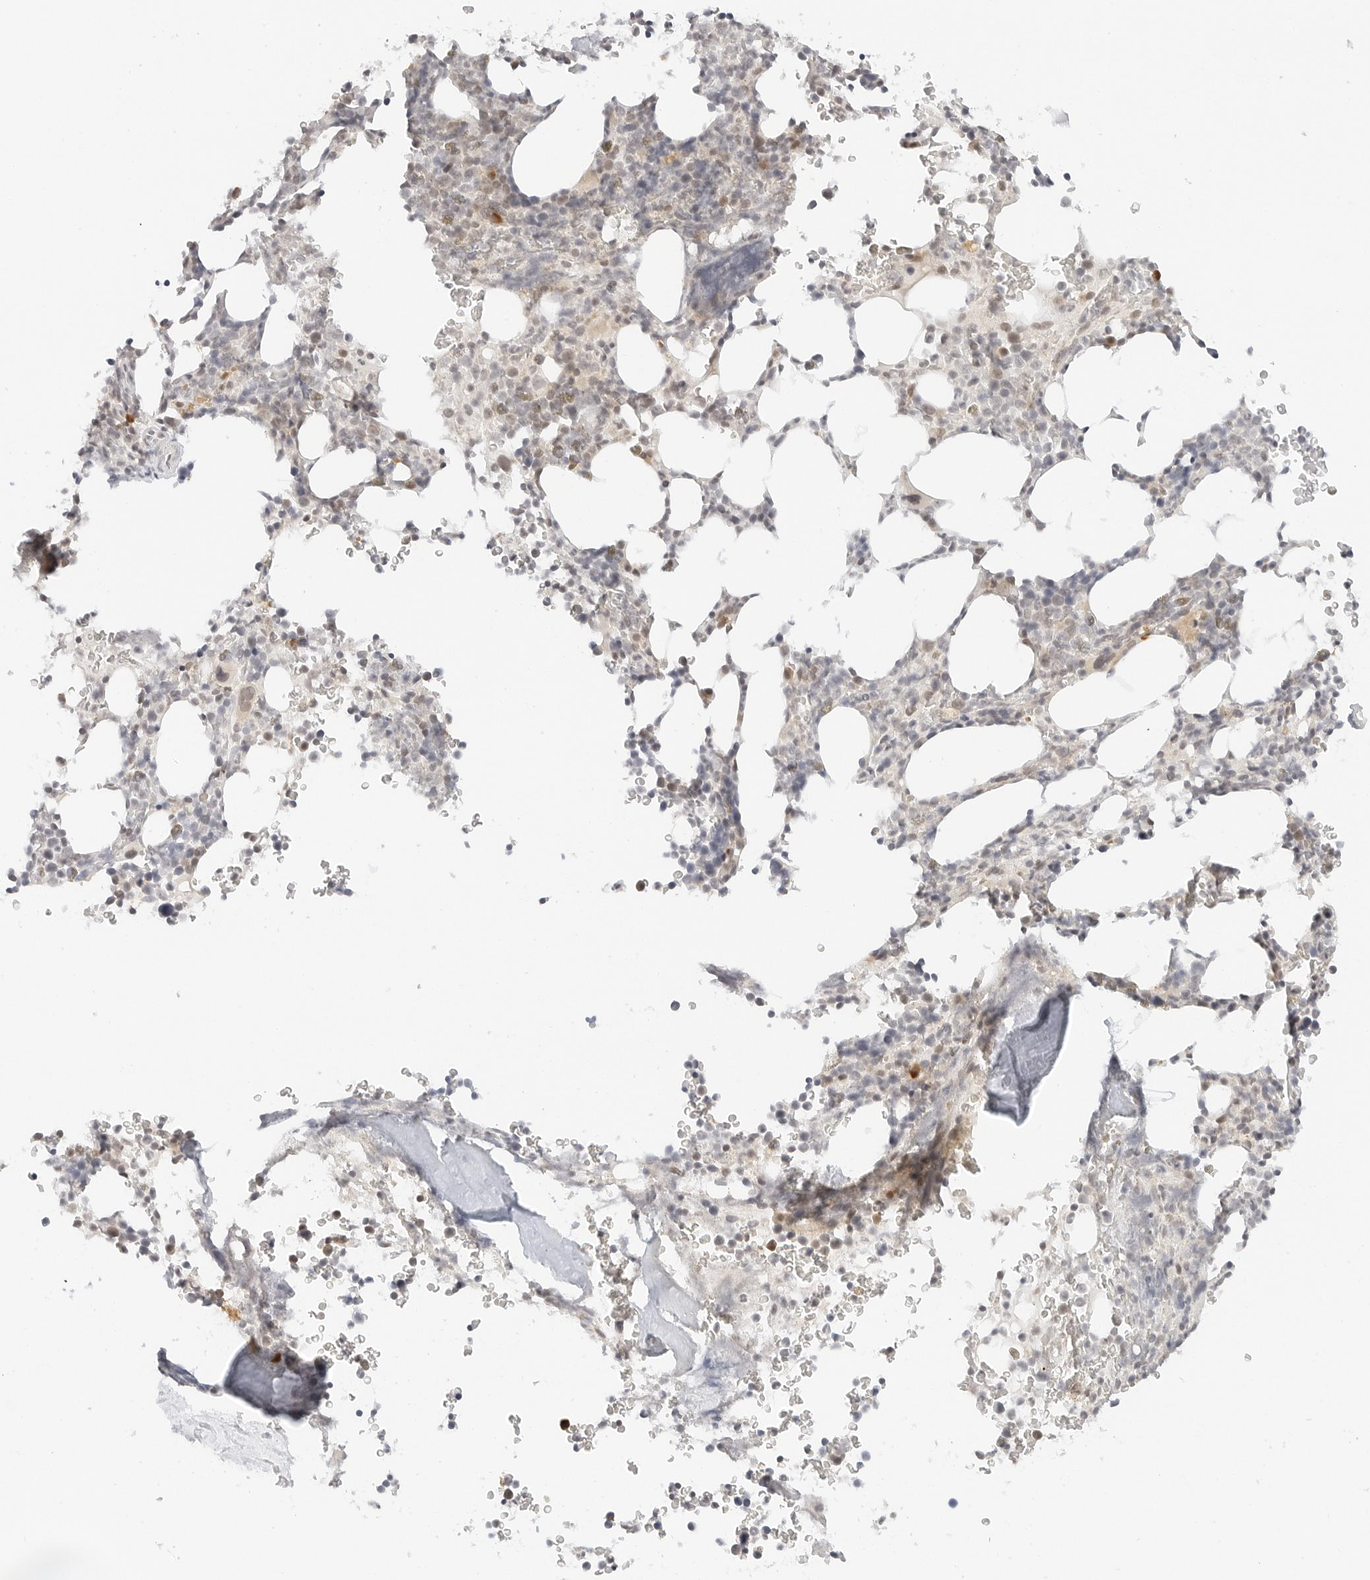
{"staining": {"intensity": "weak", "quantity": "<25%", "location": "nuclear"}, "tissue": "bone marrow", "cell_type": "Hematopoietic cells", "image_type": "normal", "snomed": [{"axis": "morphology", "description": "Normal tissue, NOS"}, {"axis": "topography", "description": "Bone marrow"}], "caption": "Hematopoietic cells are negative for protein expression in benign human bone marrow. Nuclei are stained in blue.", "gene": "NEO1", "patient": {"sex": "male", "age": 58}}